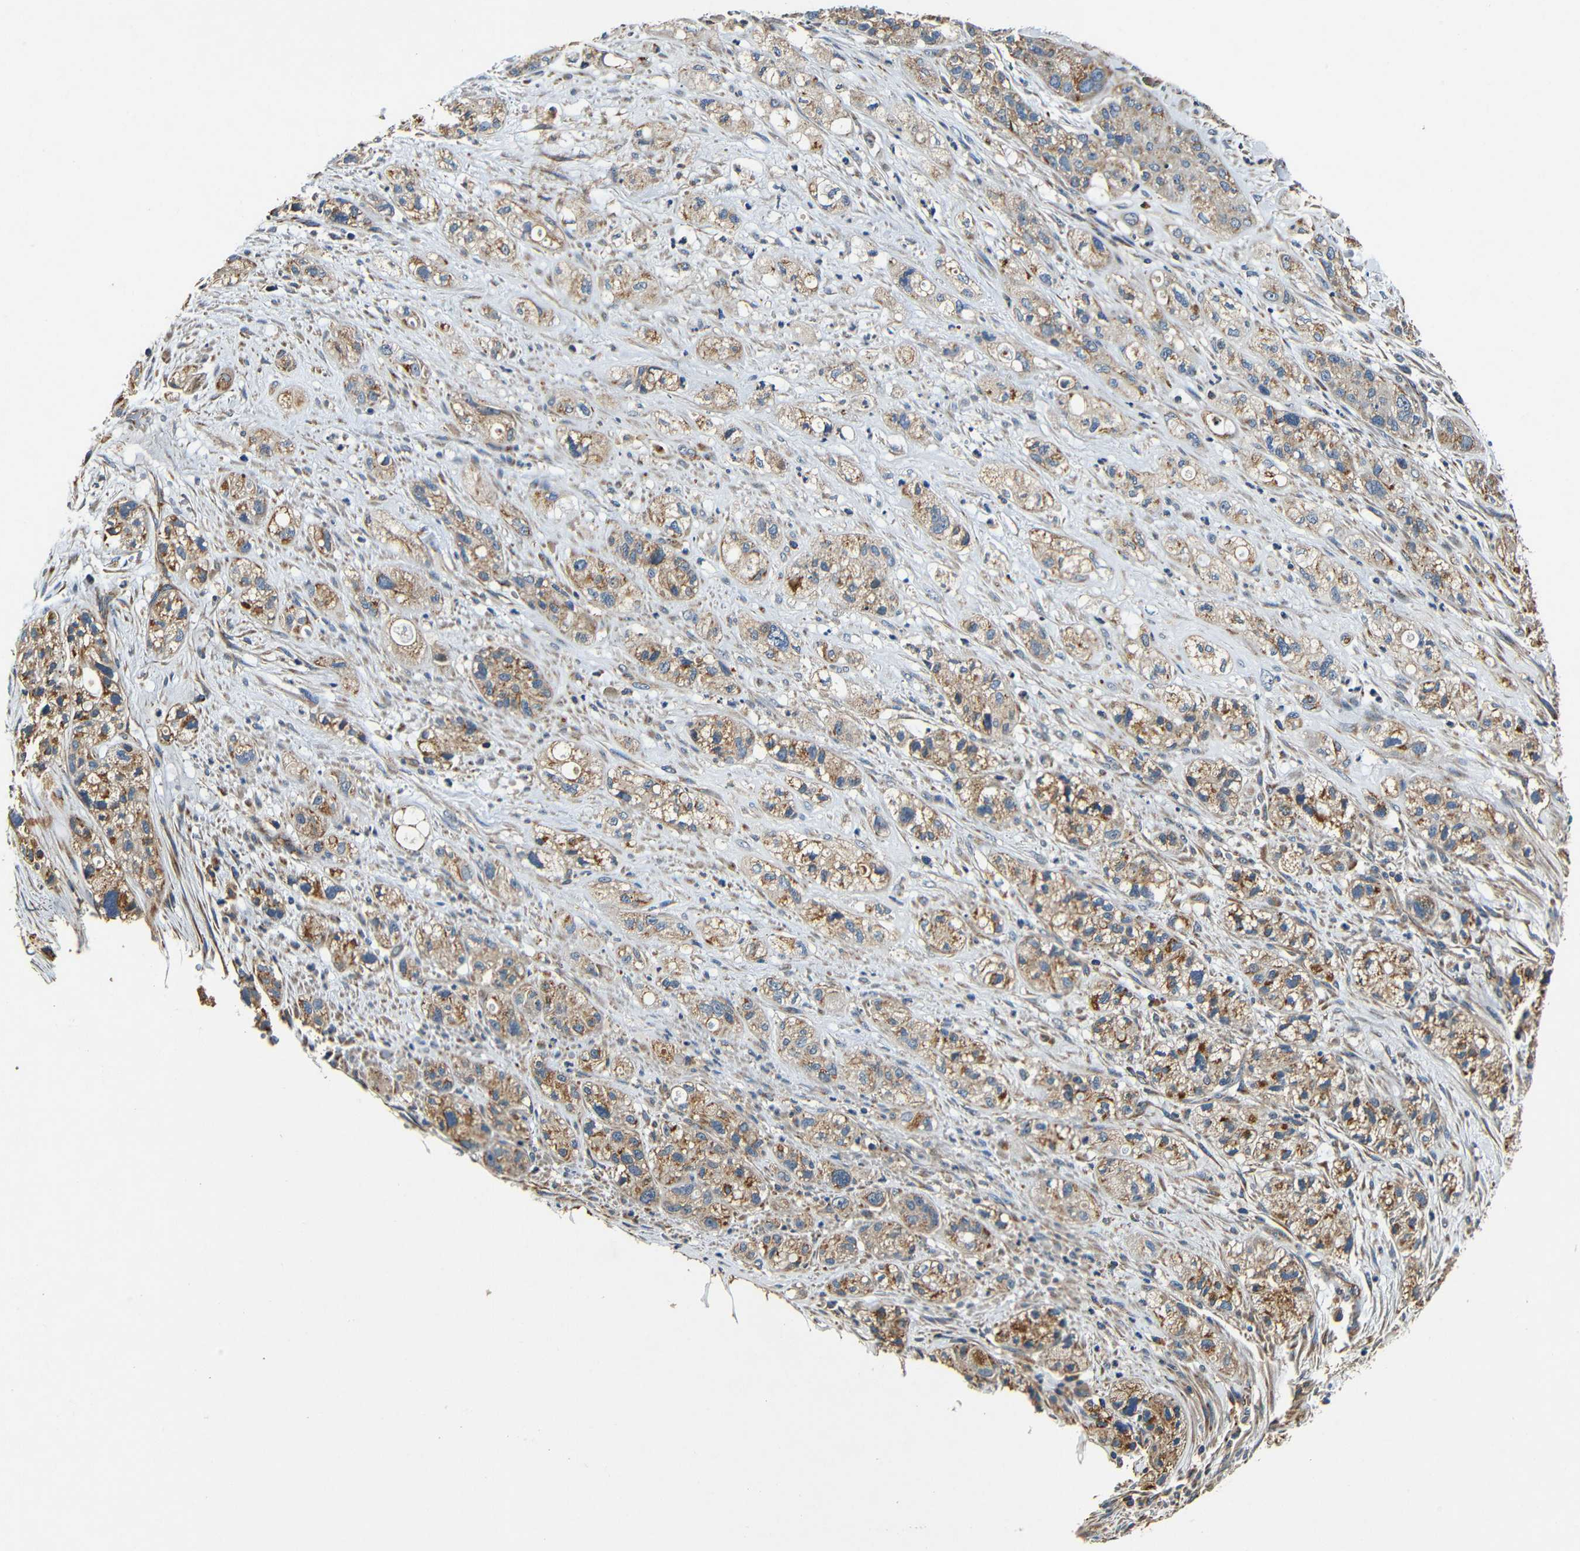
{"staining": {"intensity": "moderate", "quantity": ">75%", "location": "cytoplasmic/membranous"}, "tissue": "pancreatic cancer", "cell_type": "Tumor cells", "image_type": "cancer", "snomed": [{"axis": "morphology", "description": "Adenocarcinoma, NOS"}, {"axis": "topography", "description": "Pancreas"}], "caption": "Tumor cells demonstrate medium levels of moderate cytoplasmic/membranous staining in about >75% of cells in pancreatic cancer (adenocarcinoma).", "gene": "MTX1", "patient": {"sex": "female", "age": 78}}